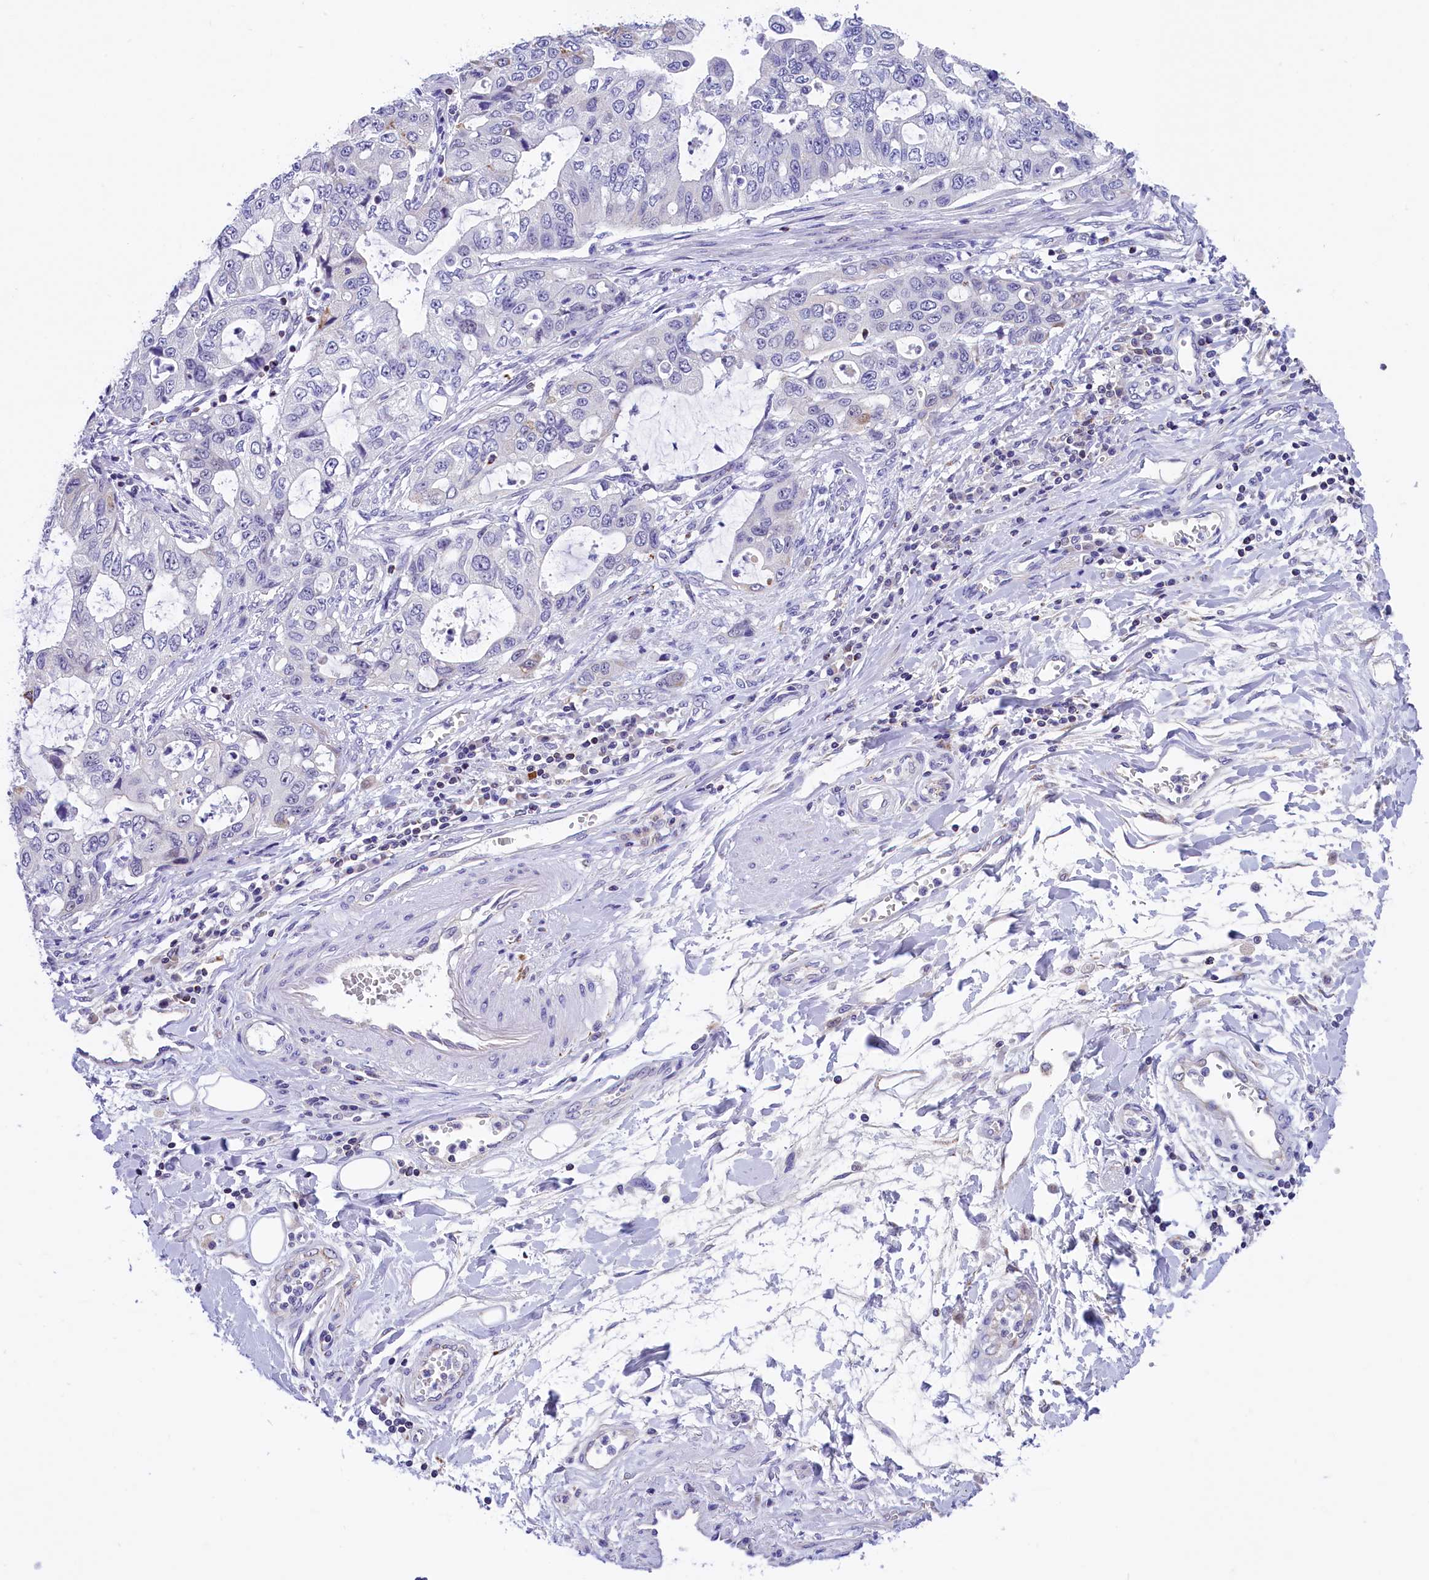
{"staining": {"intensity": "negative", "quantity": "none", "location": "none"}, "tissue": "stomach cancer", "cell_type": "Tumor cells", "image_type": "cancer", "snomed": [{"axis": "morphology", "description": "Adenocarcinoma, NOS"}, {"axis": "topography", "description": "Stomach, upper"}], "caption": "Immunohistochemistry photomicrograph of neoplastic tissue: stomach adenocarcinoma stained with DAB displays no significant protein staining in tumor cells.", "gene": "ABAT", "patient": {"sex": "female", "age": 52}}